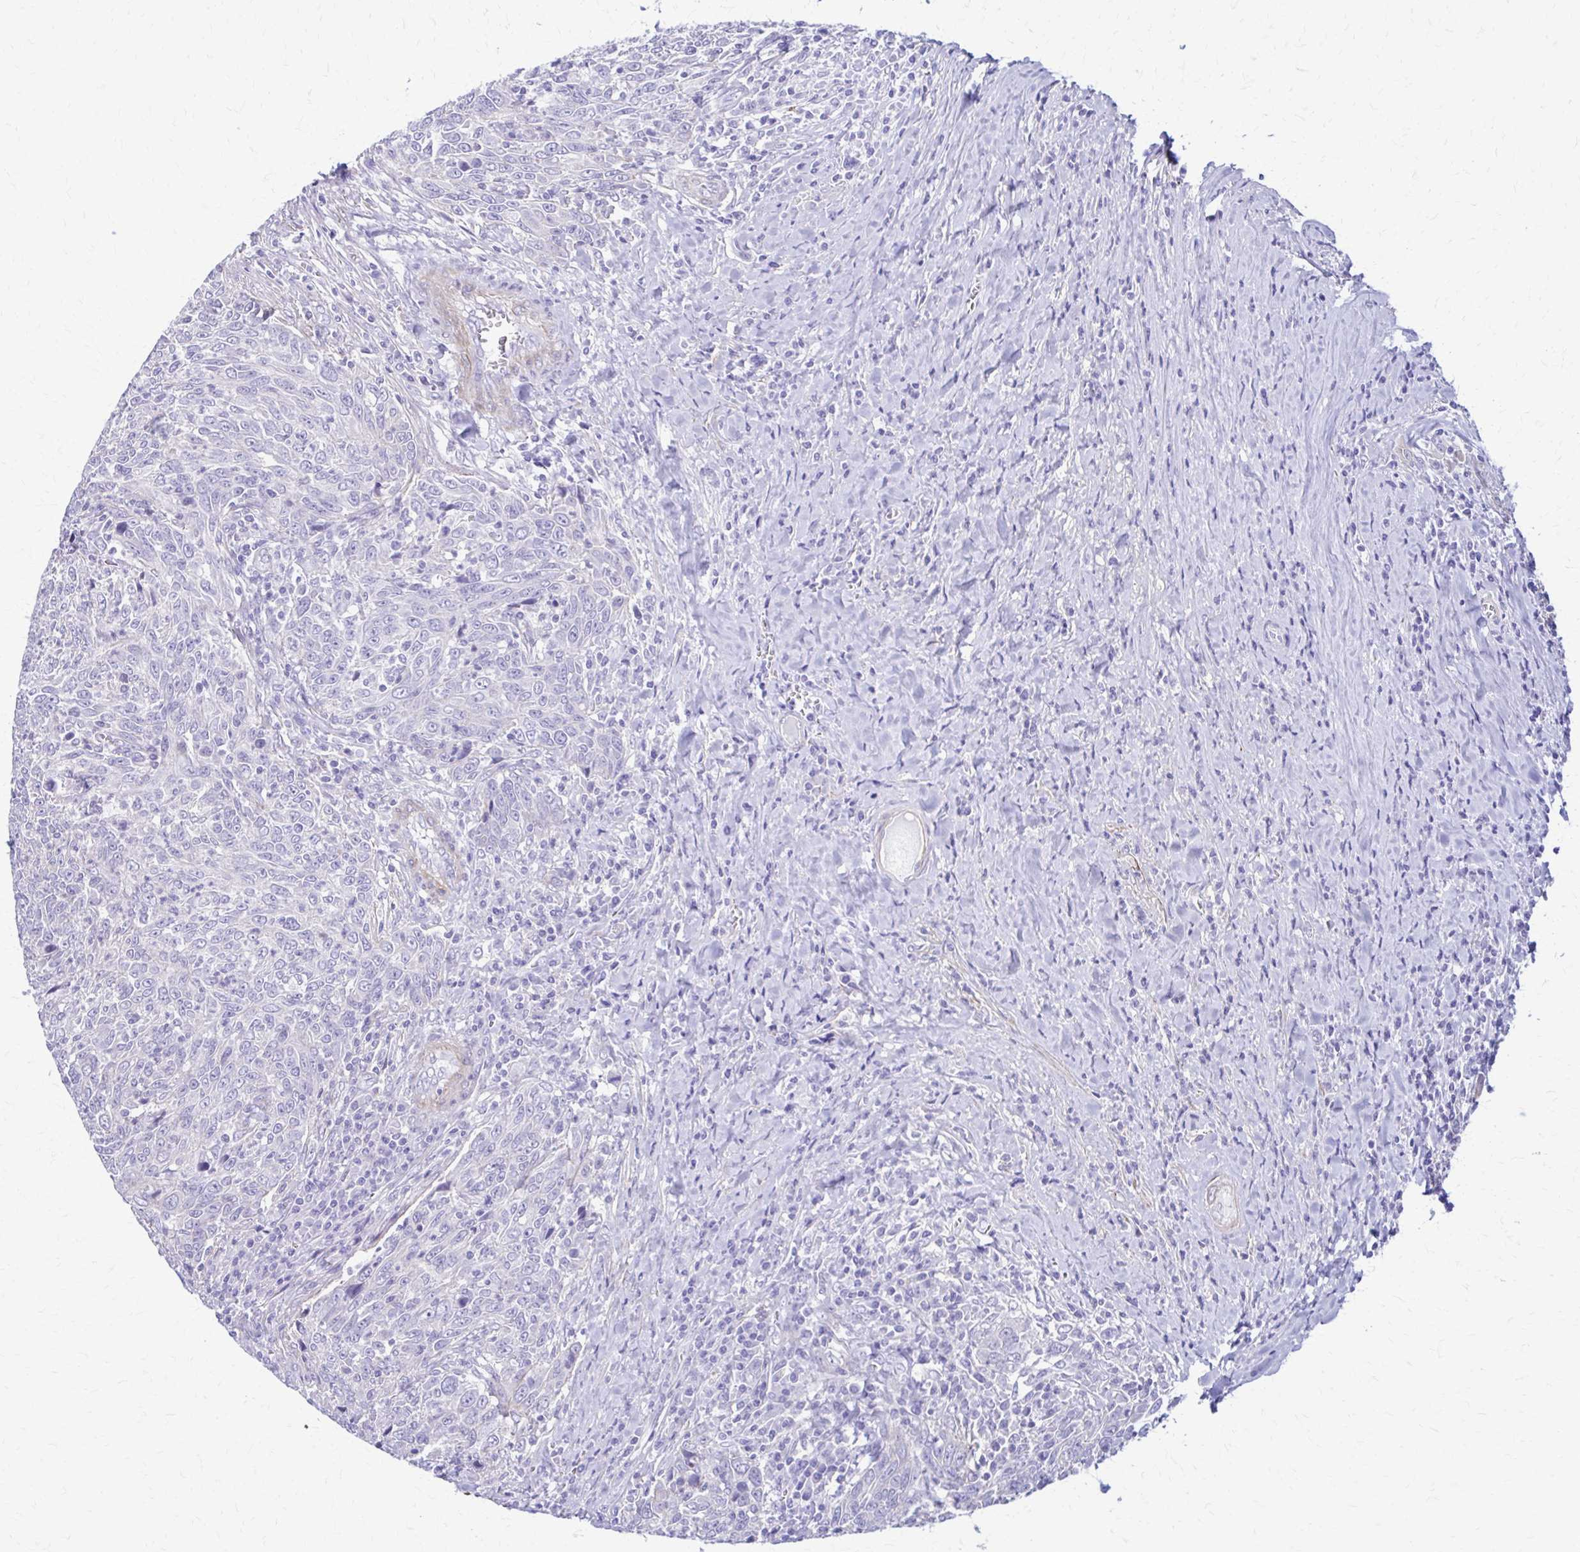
{"staining": {"intensity": "negative", "quantity": "none", "location": "none"}, "tissue": "breast cancer", "cell_type": "Tumor cells", "image_type": "cancer", "snomed": [{"axis": "morphology", "description": "Duct carcinoma"}, {"axis": "topography", "description": "Breast"}], "caption": "Photomicrograph shows no significant protein expression in tumor cells of breast cancer.", "gene": "DSP", "patient": {"sex": "female", "age": 50}}